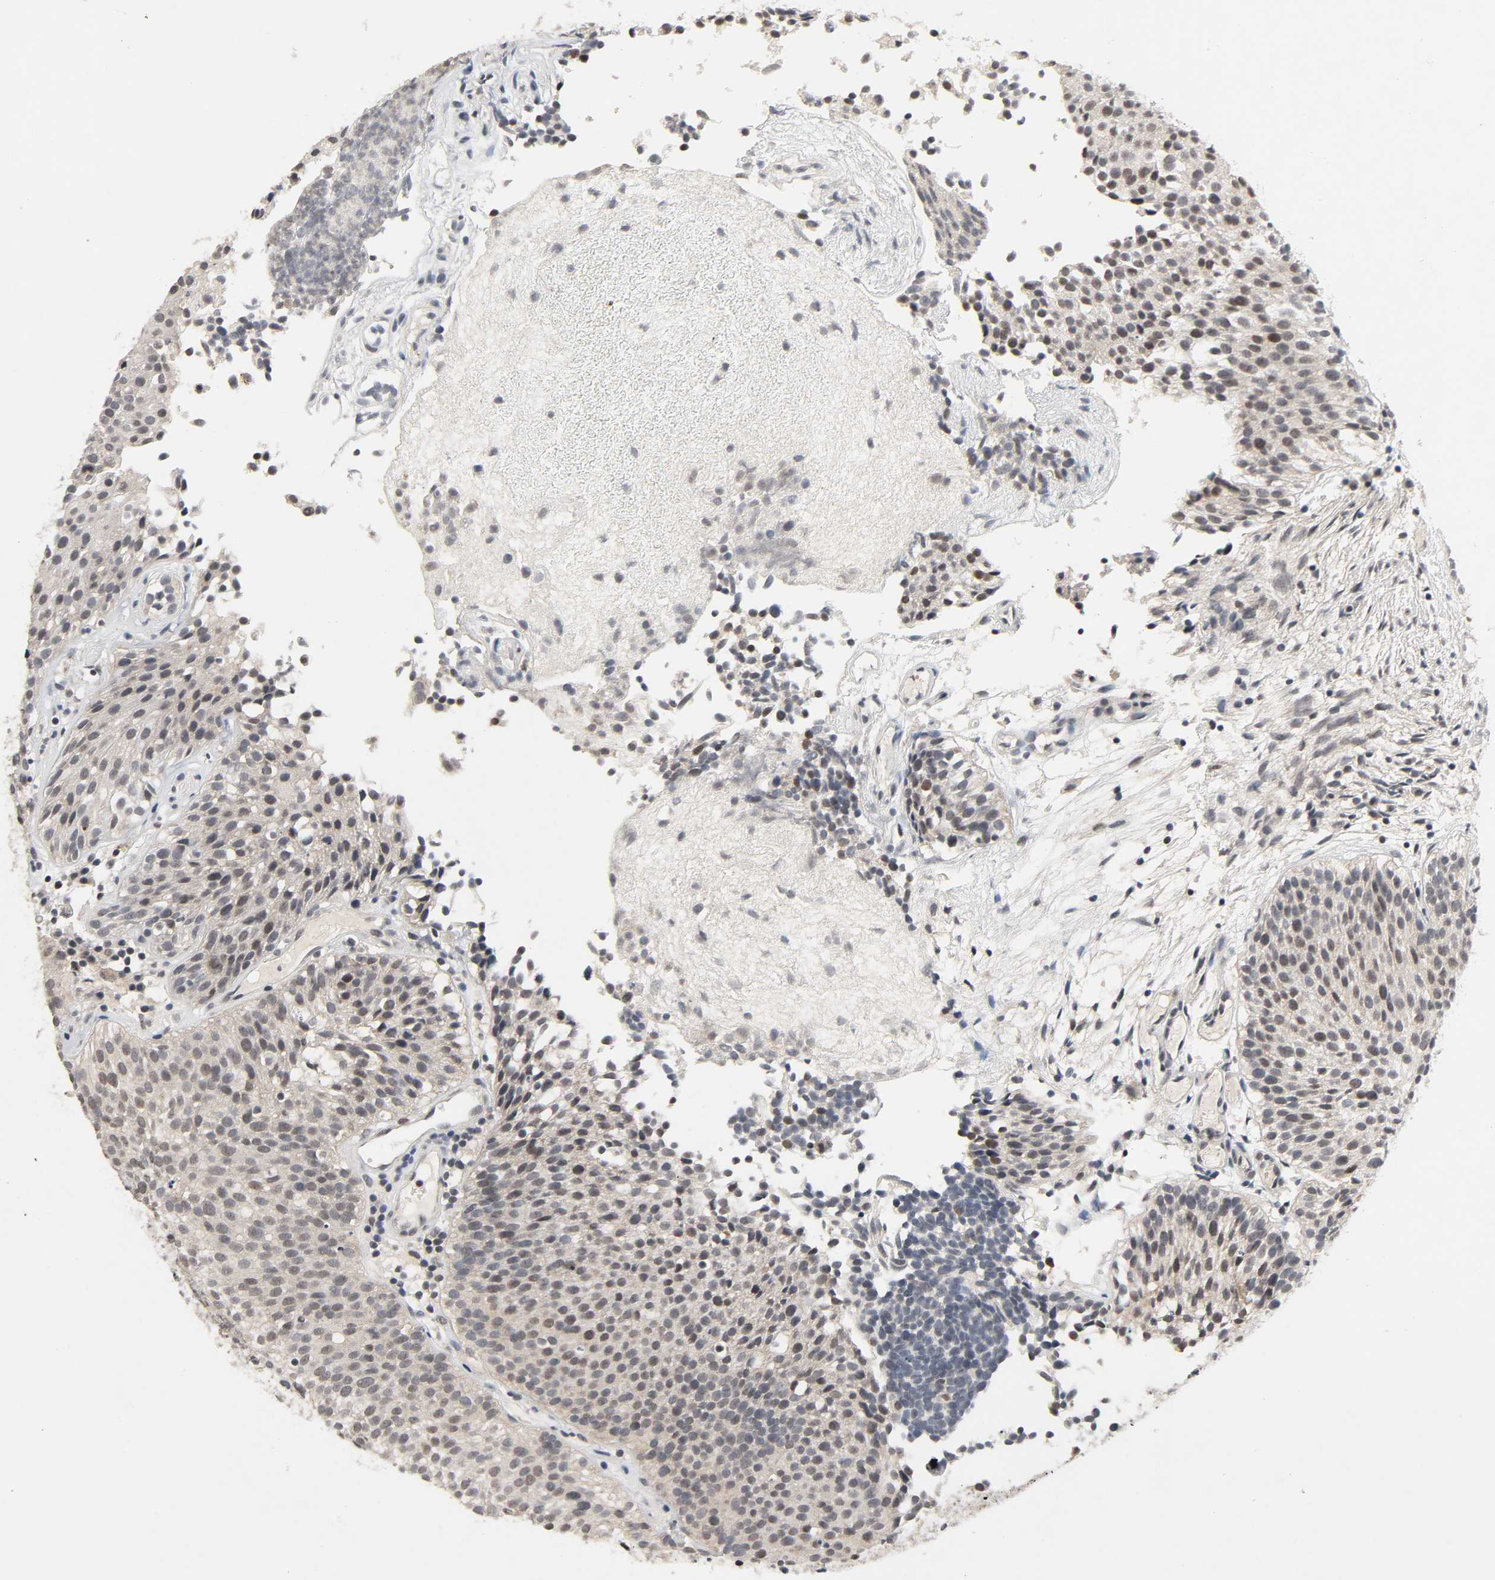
{"staining": {"intensity": "weak", "quantity": "25%-75%", "location": "nuclear"}, "tissue": "urothelial cancer", "cell_type": "Tumor cells", "image_type": "cancer", "snomed": [{"axis": "morphology", "description": "Urothelial carcinoma, Low grade"}, {"axis": "topography", "description": "Urinary bladder"}], "caption": "Human urothelial carcinoma (low-grade) stained with a brown dye shows weak nuclear positive expression in approximately 25%-75% of tumor cells.", "gene": "MAPKAPK5", "patient": {"sex": "male", "age": 85}}